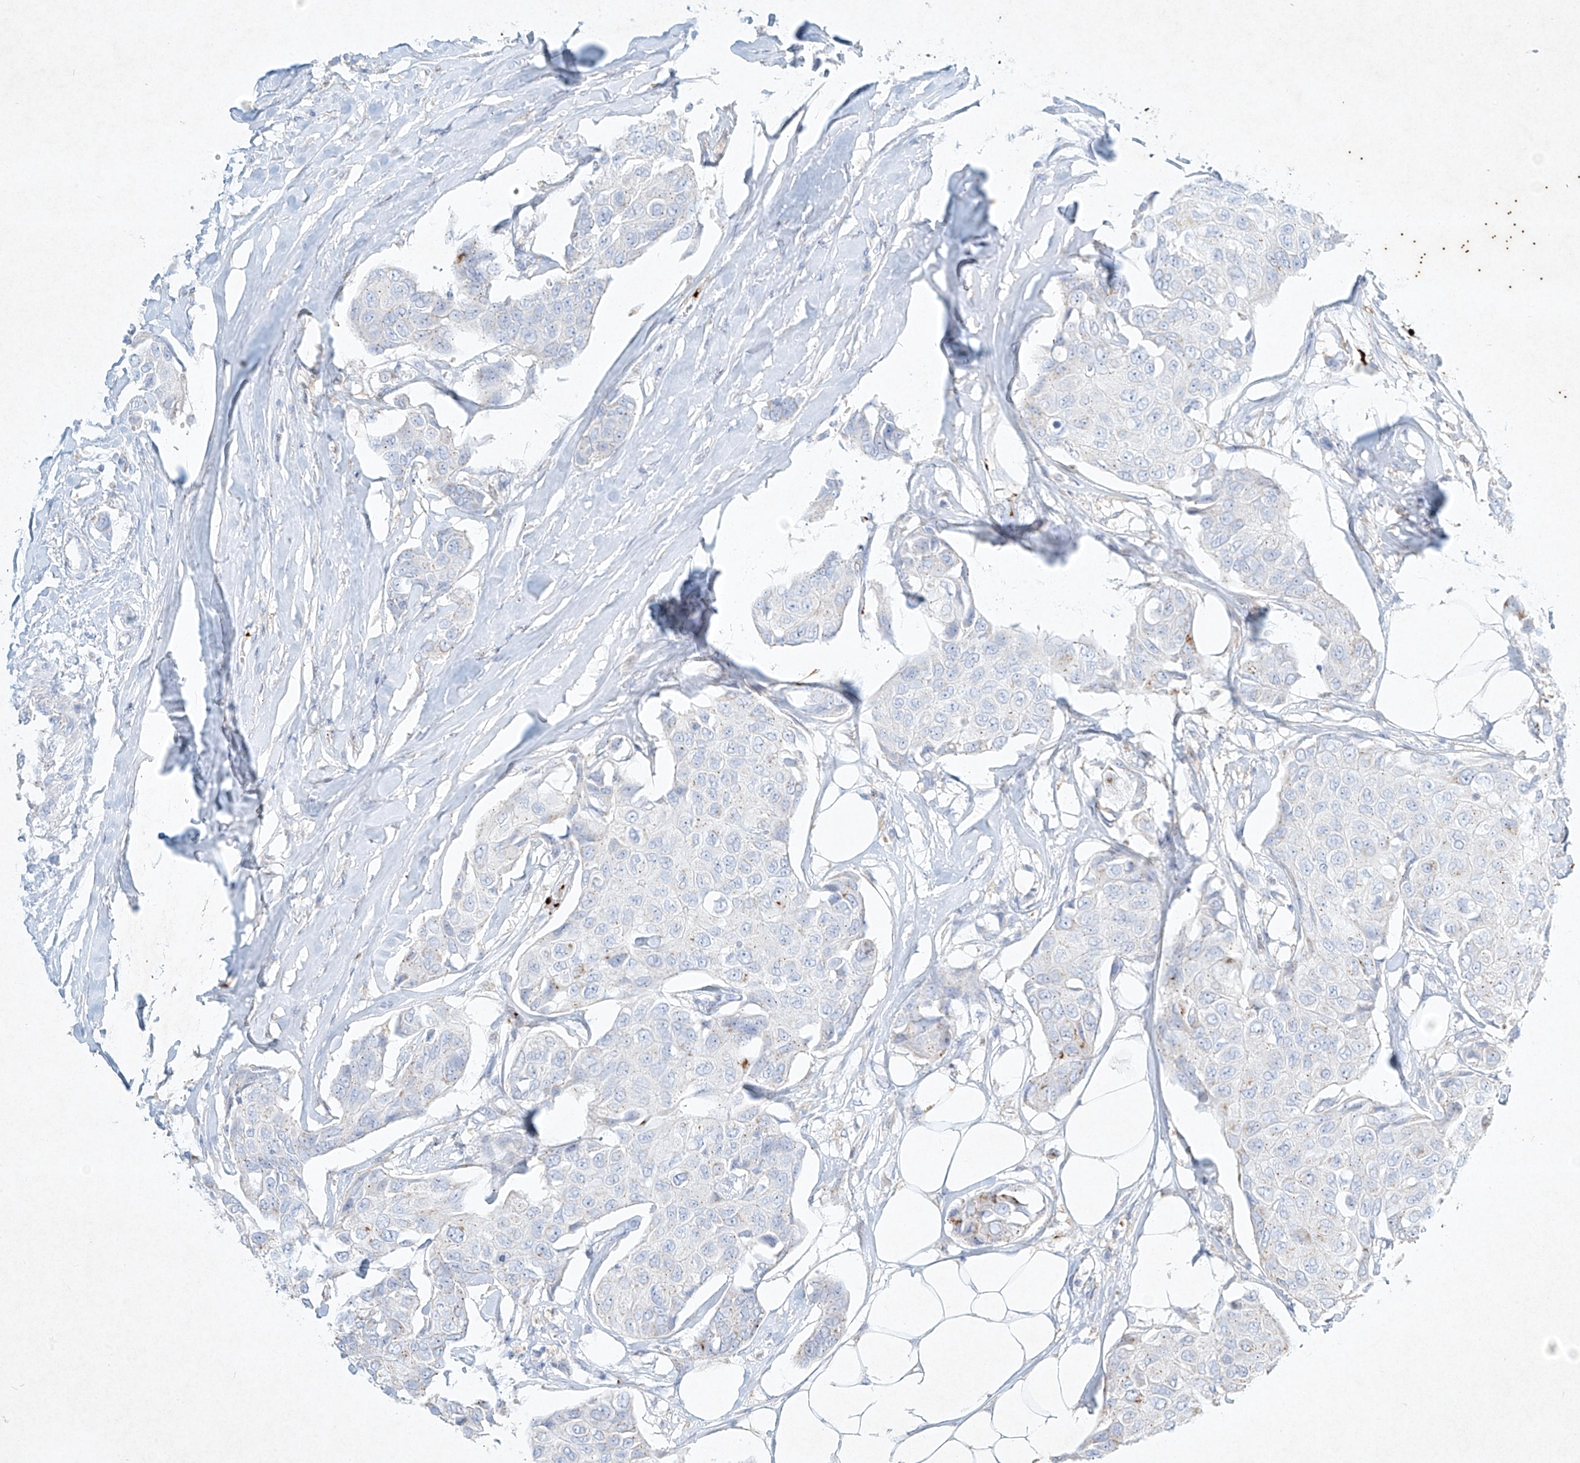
{"staining": {"intensity": "negative", "quantity": "none", "location": "none"}, "tissue": "breast cancer", "cell_type": "Tumor cells", "image_type": "cancer", "snomed": [{"axis": "morphology", "description": "Duct carcinoma"}, {"axis": "topography", "description": "Breast"}], "caption": "Infiltrating ductal carcinoma (breast) was stained to show a protein in brown. There is no significant expression in tumor cells. (Brightfield microscopy of DAB immunohistochemistry (IHC) at high magnification).", "gene": "PLEK", "patient": {"sex": "female", "age": 80}}